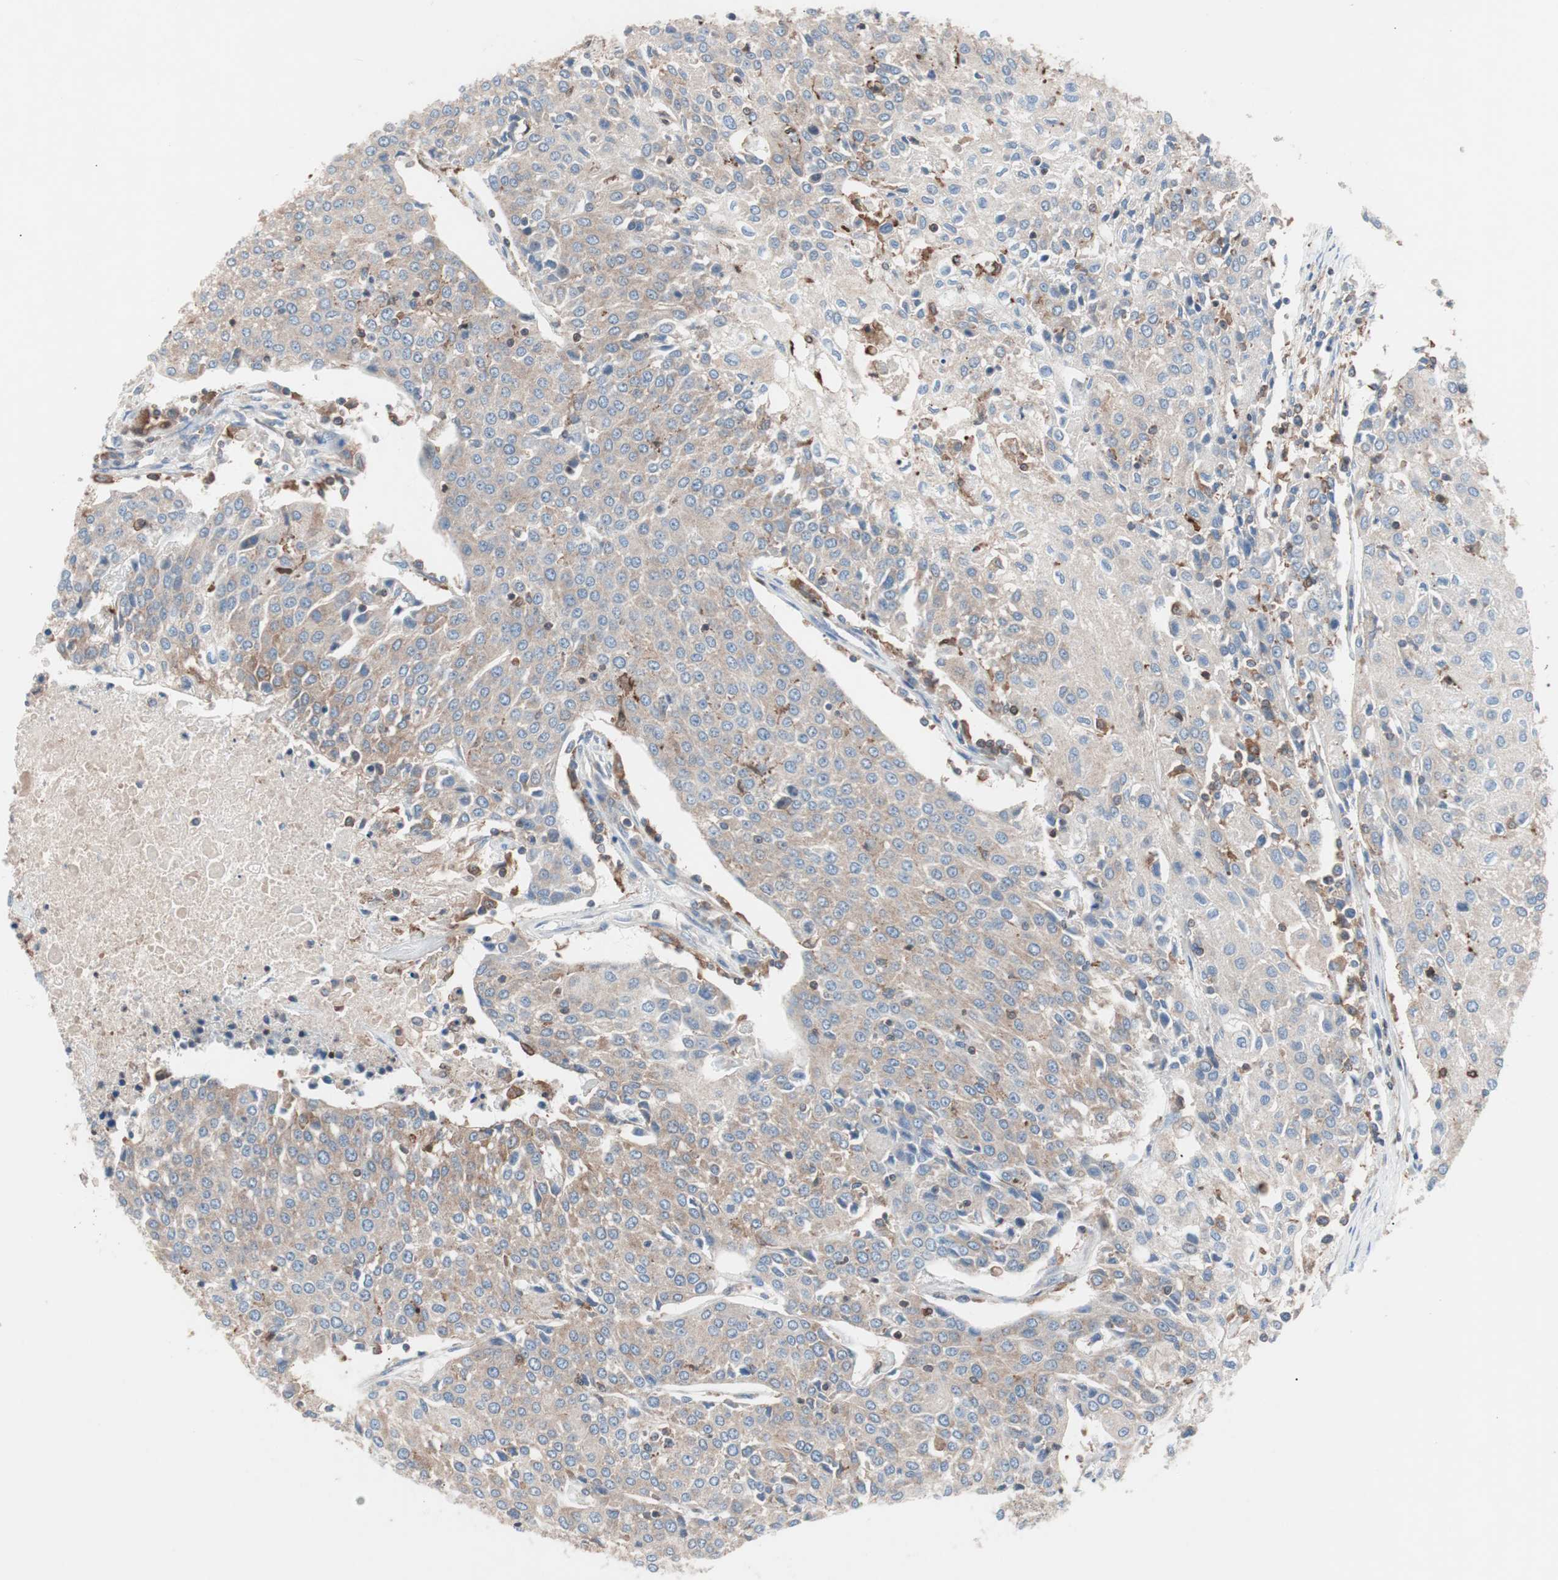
{"staining": {"intensity": "moderate", "quantity": ">75%", "location": "cytoplasmic/membranous"}, "tissue": "urothelial cancer", "cell_type": "Tumor cells", "image_type": "cancer", "snomed": [{"axis": "morphology", "description": "Urothelial carcinoma, High grade"}, {"axis": "topography", "description": "Urinary bladder"}], "caption": "This photomicrograph displays IHC staining of human high-grade urothelial carcinoma, with medium moderate cytoplasmic/membranous expression in approximately >75% of tumor cells.", "gene": "PIK3R1", "patient": {"sex": "female", "age": 85}}